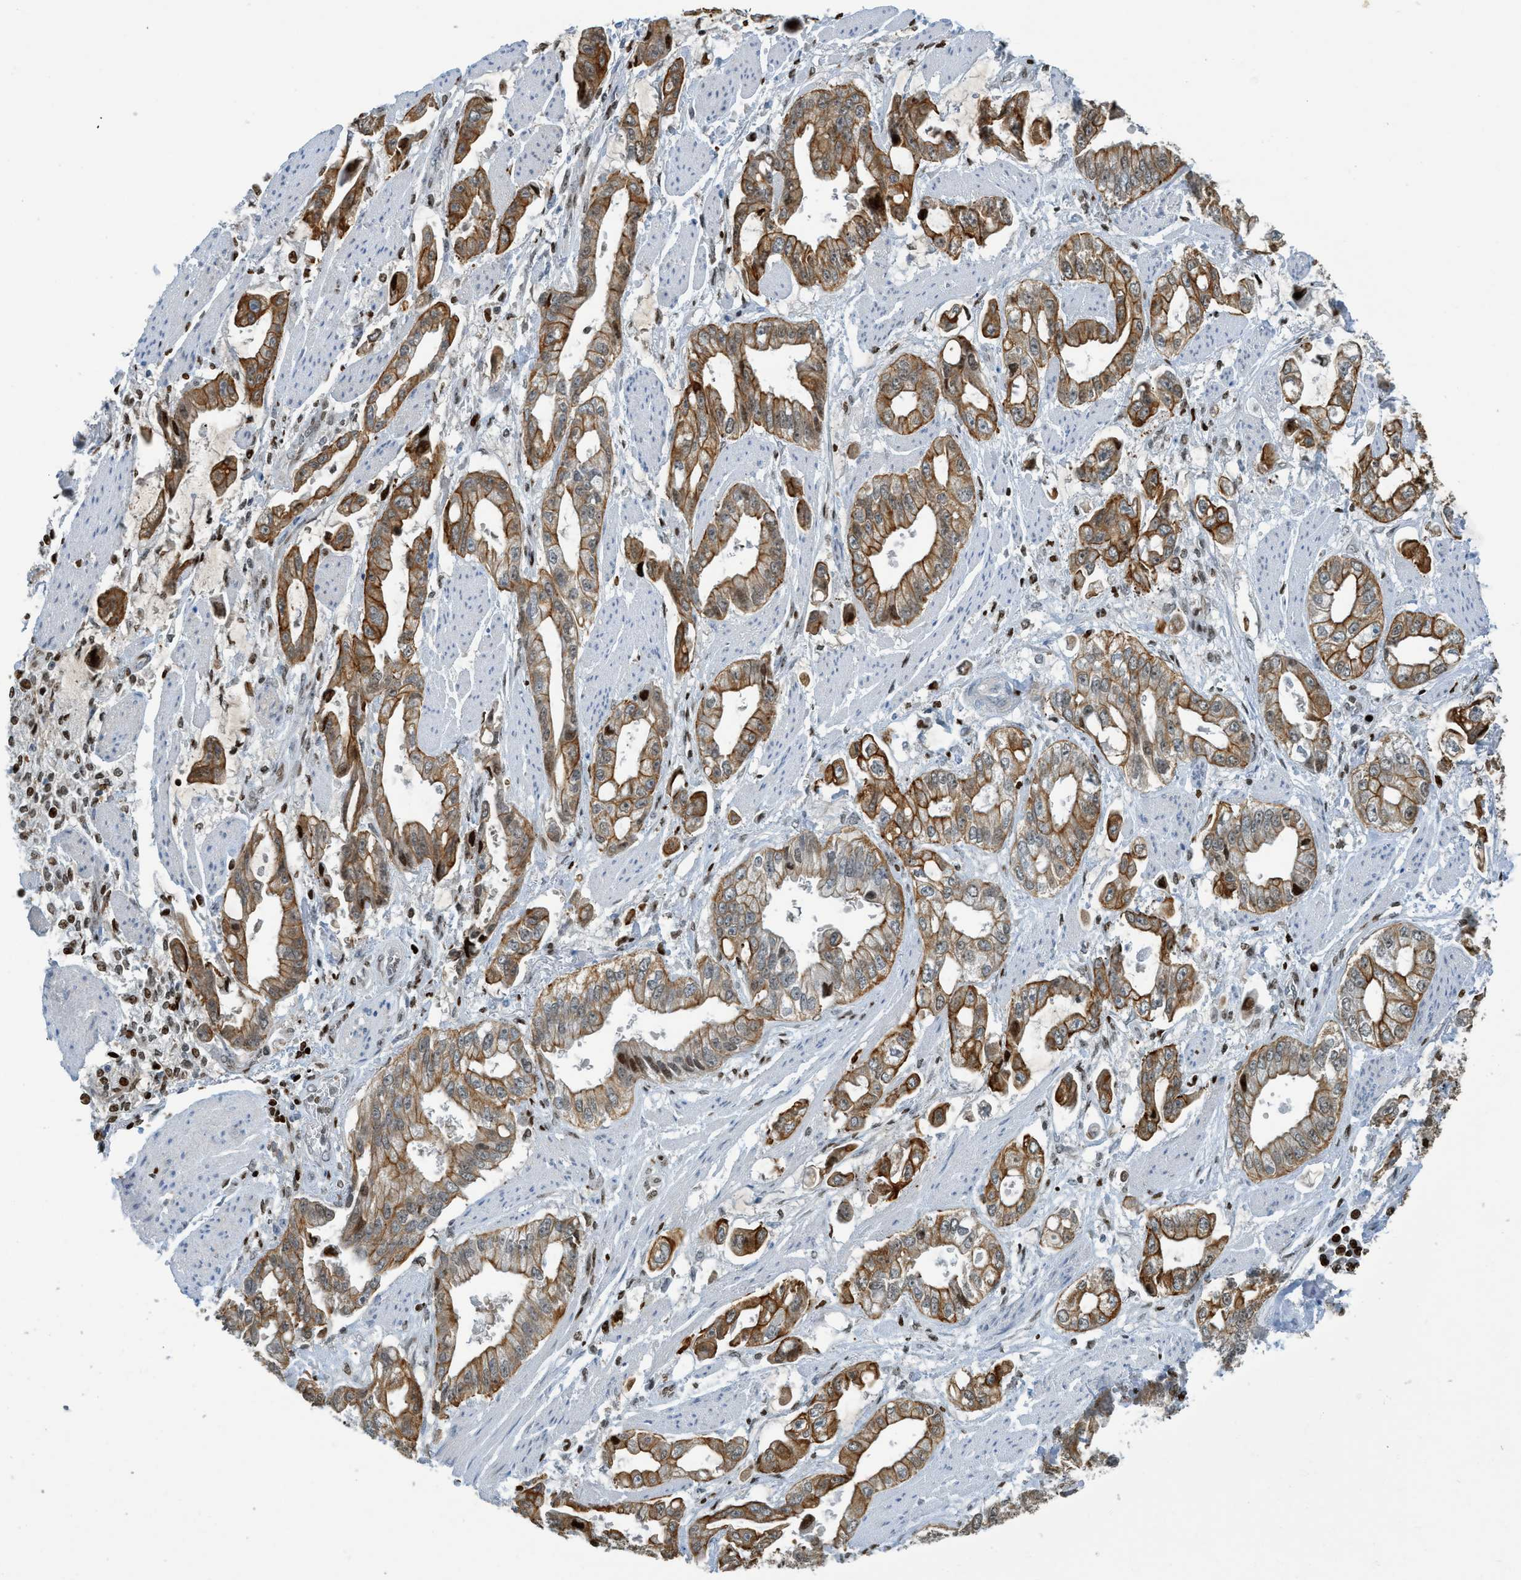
{"staining": {"intensity": "moderate", "quantity": ">75%", "location": "cytoplasmic/membranous"}, "tissue": "stomach cancer", "cell_type": "Tumor cells", "image_type": "cancer", "snomed": [{"axis": "morphology", "description": "Normal tissue, NOS"}, {"axis": "morphology", "description": "Adenocarcinoma, NOS"}, {"axis": "topography", "description": "Stomach"}], "caption": "A medium amount of moderate cytoplasmic/membranous expression is appreciated in approximately >75% of tumor cells in stomach cancer tissue. The staining is performed using DAB (3,3'-diaminobenzidine) brown chromogen to label protein expression. The nuclei are counter-stained blue using hematoxylin.", "gene": "SH3D19", "patient": {"sex": "male", "age": 62}}